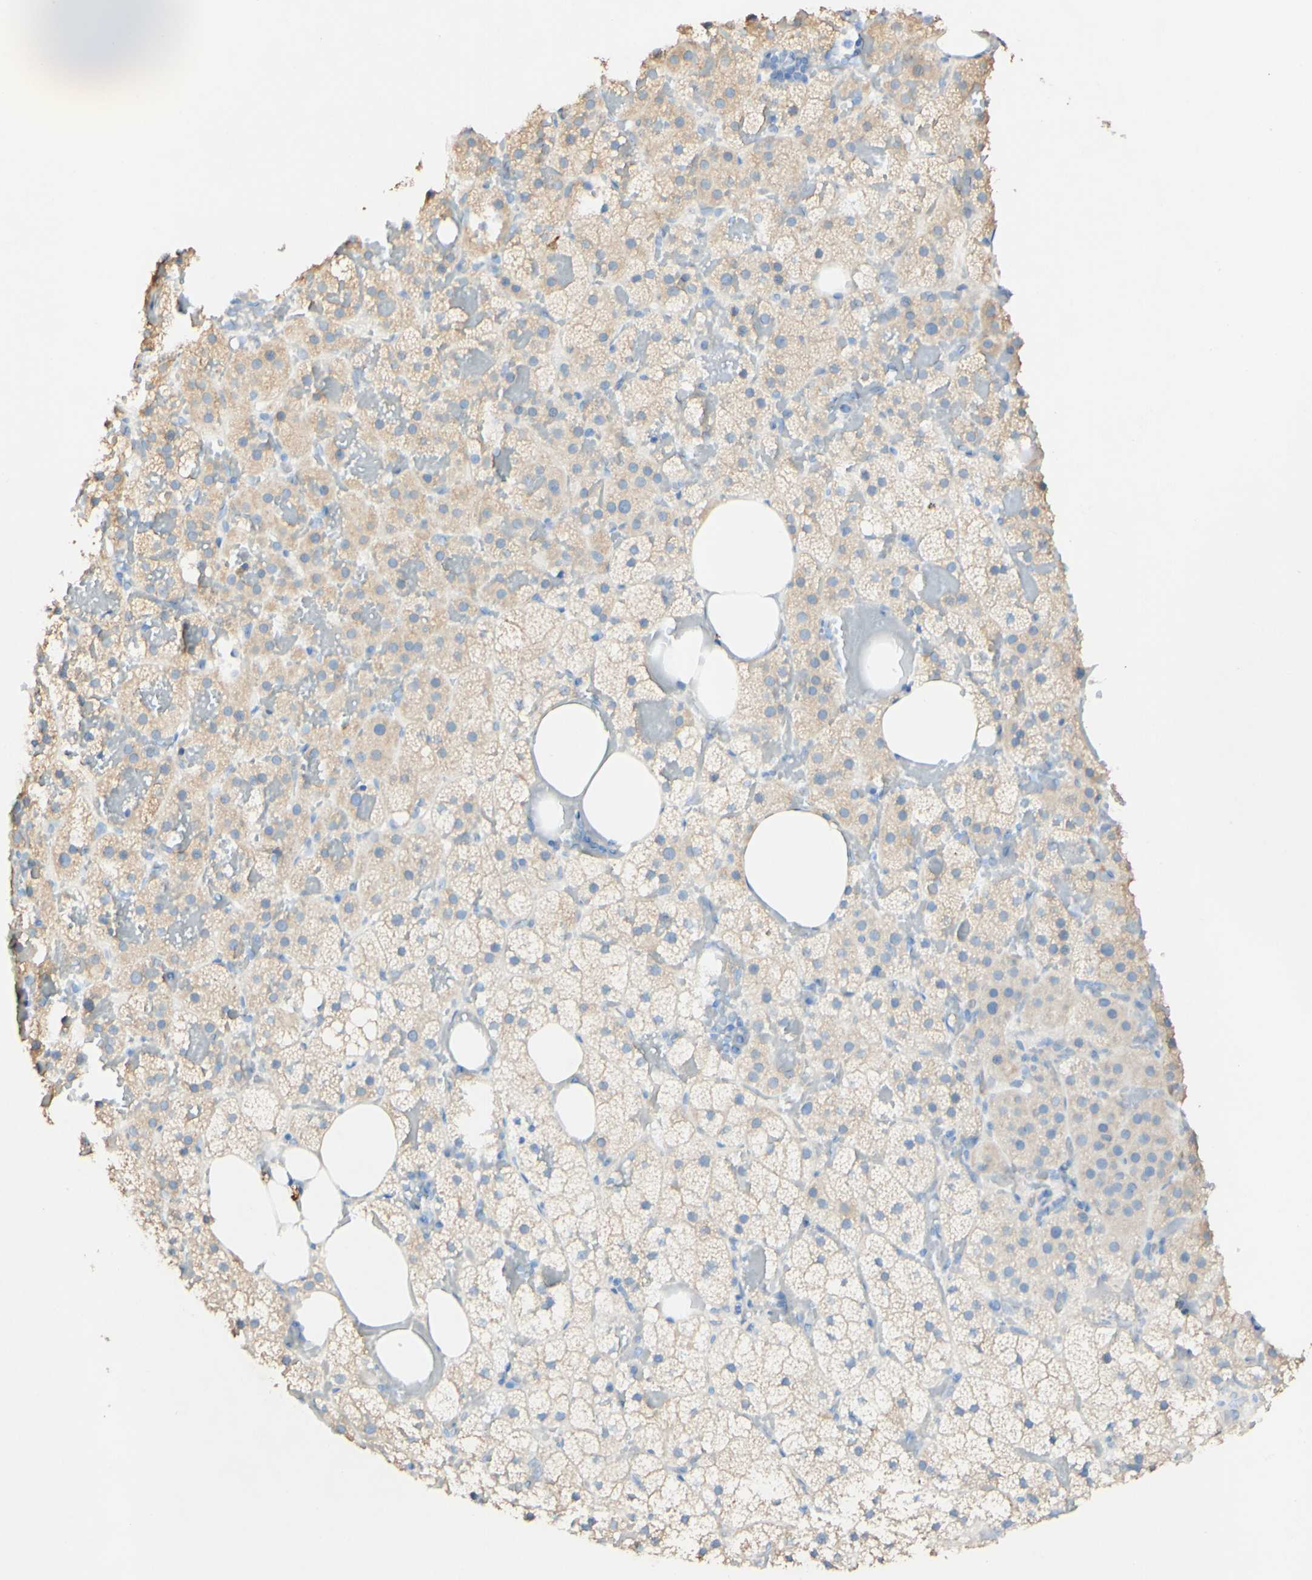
{"staining": {"intensity": "weak", "quantity": "25%-75%", "location": "cytoplasmic/membranous"}, "tissue": "adrenal gland", "cell_type": "Glandular cells", "image_type": "normal", "snomed": [{"axis": "morphology", "description": "Normal tissue, NOS"}, {"axis": "topography", "description": "Adrenal gland"}], "caption": "Unremarkable adrenal gland shows weak cytoplasmic/membranous expression in approximately 25%-75% of glandular cells.", "gene": "FGF4", "patient": {"sex": "female", "age": 59}}